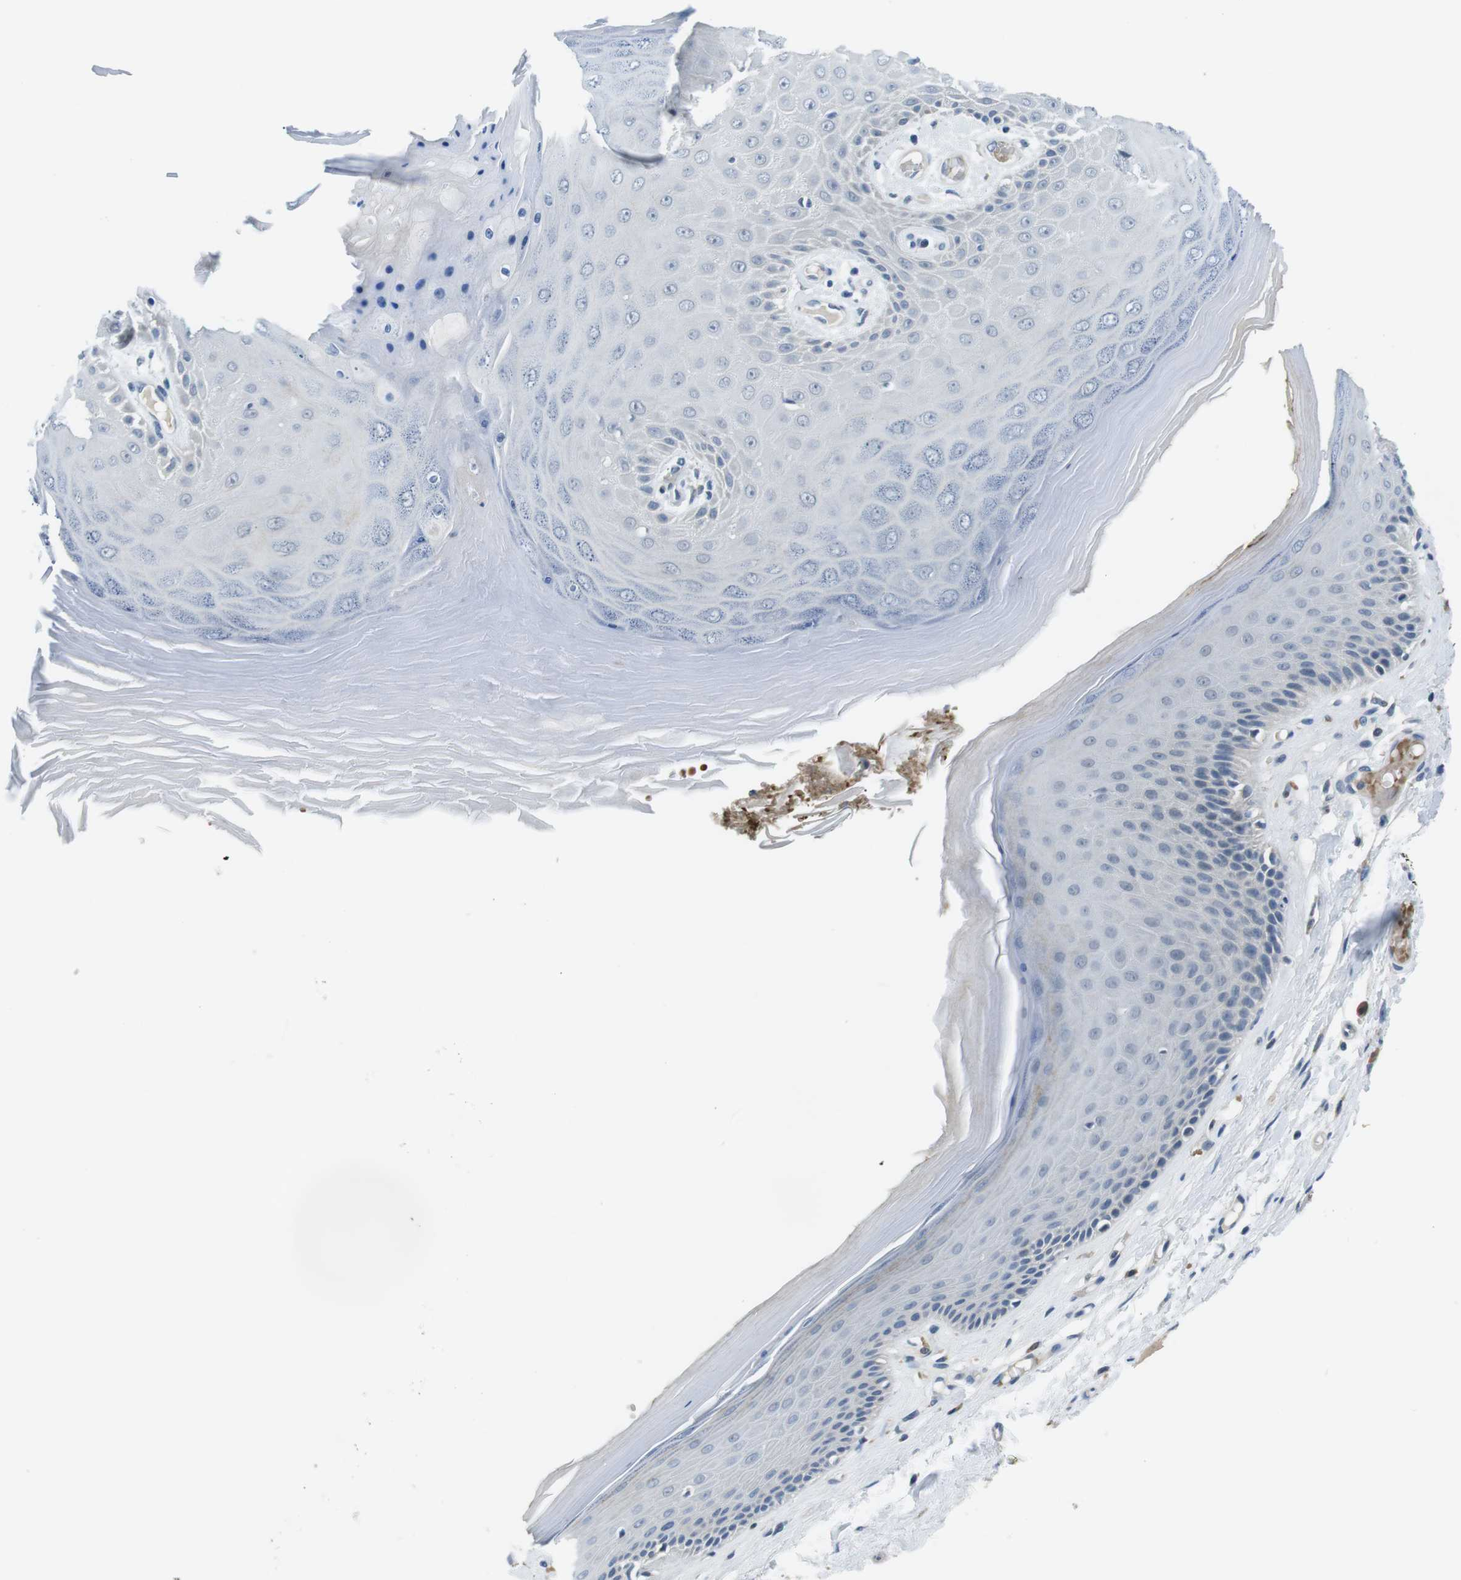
{"staining": {"intensity": "negative", "quantity": "none", "location": "none"}, "tissue": "skin", "cell_type": "Epidermal cells", "image_type": "normal", "snomed": [{"axis": "morphology", "description": "Normal tissue, NOS"}, {"axis": "topography", "description": "Vulva"}], "caption": "There is no significant expression in epidermal cells of skin. The staining was performed using DAB to visualize the protein expression in brown, while the nuclei were stained in blue with hematoxylin (Magnification: 20x).", "gene": "WSCD1", "patient": {"sex": "female", "age": 73}}